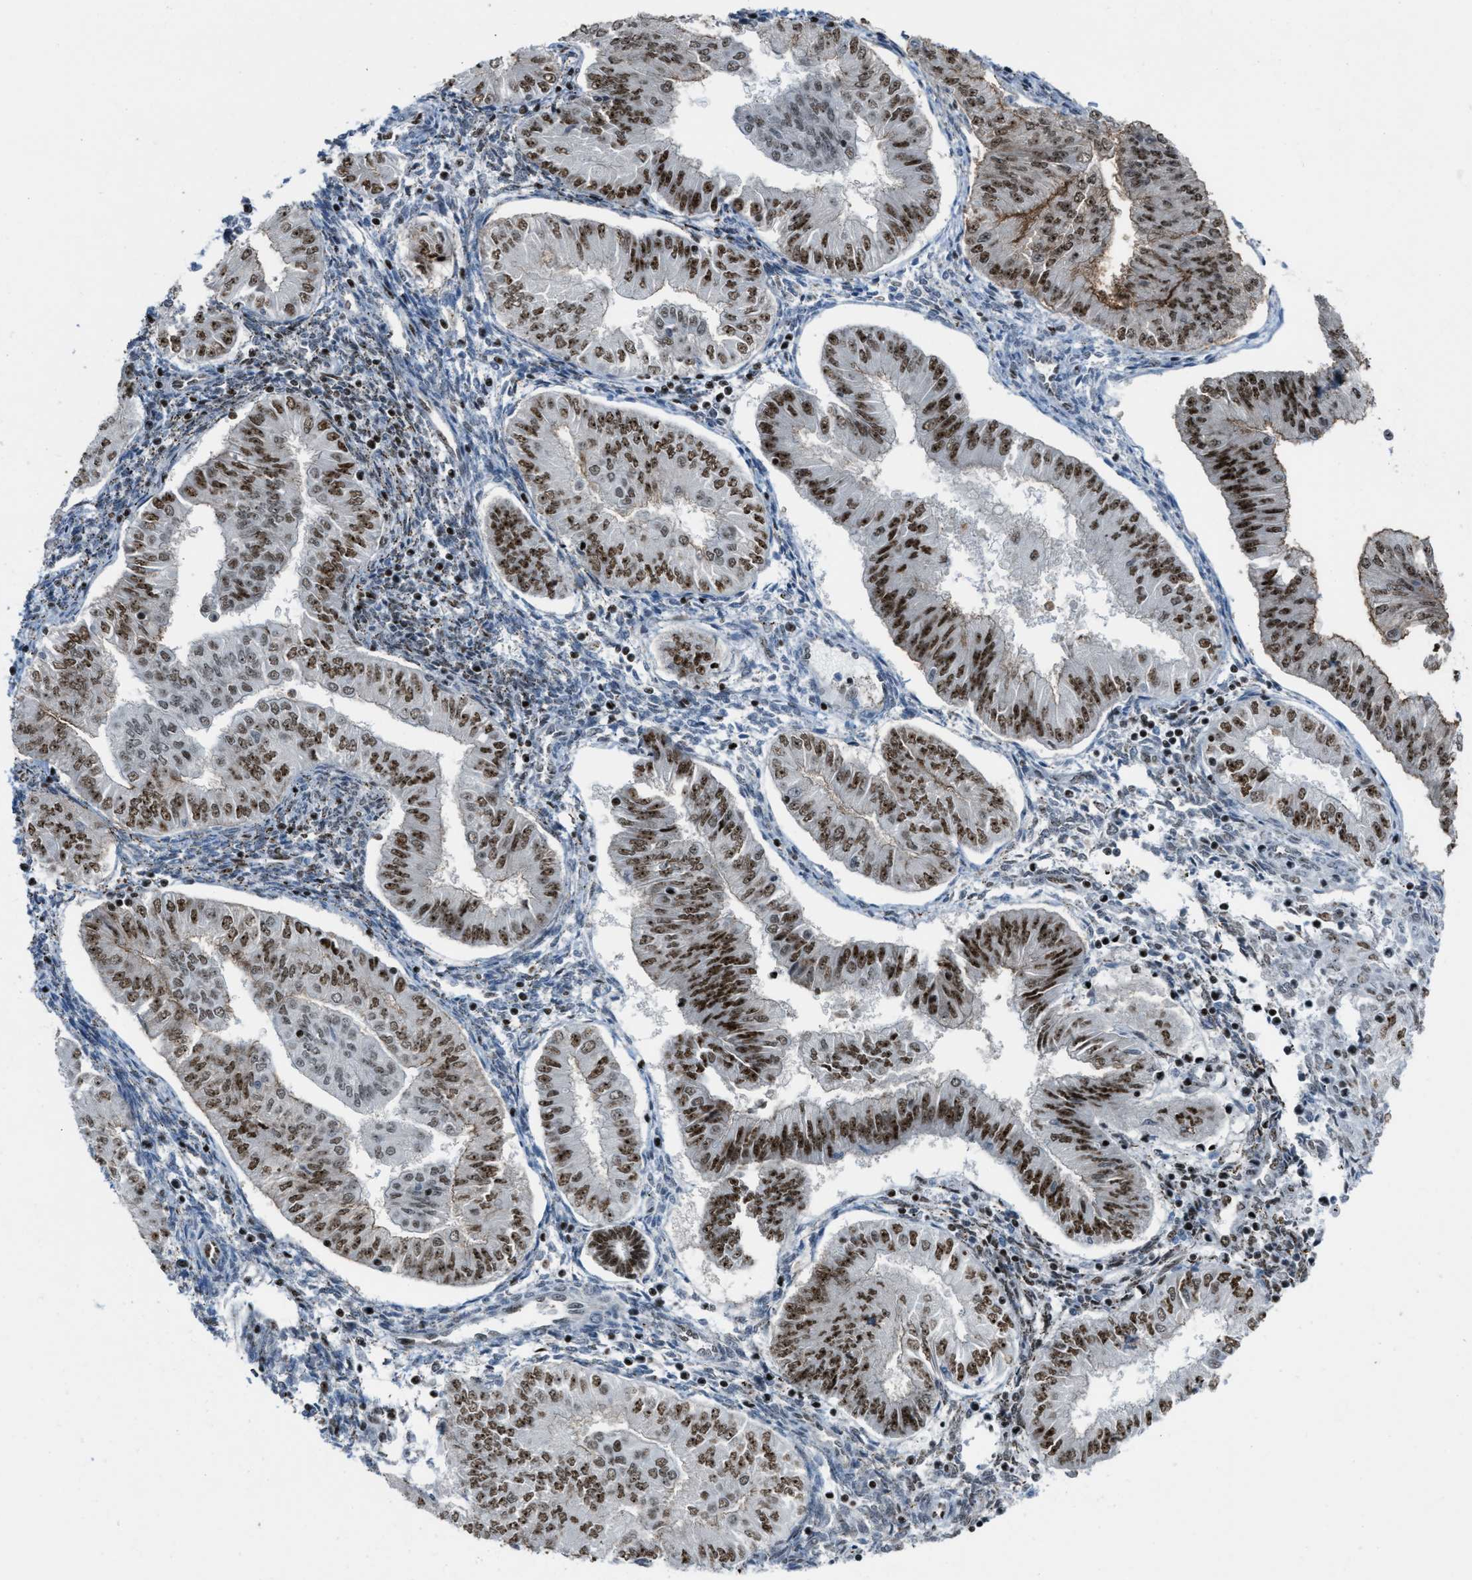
{"staining": {"intensity": "strong", "quantity": ">75%", "location": "nuclear"}, "tissue": "endometrial cancer", "cell_type": "Tumor cells", "image_type": "cancer", "snomed": [{"axis": "morphology", "description": "Normal tissue, NOS"}, {"axis": "morphology", "description": "Adenocarcinoma, NOS"}, {"axis": "topography", "description": "Endometrium"}], "caption": "The photomicrograph displays immunohistochemical staining of adenocarcinoma (endometrial). There is strong nuclear staining is present in about >75% of tumor cells.", "gene": "SLFN5", "patient": {"sex": "female", "age": 53}}